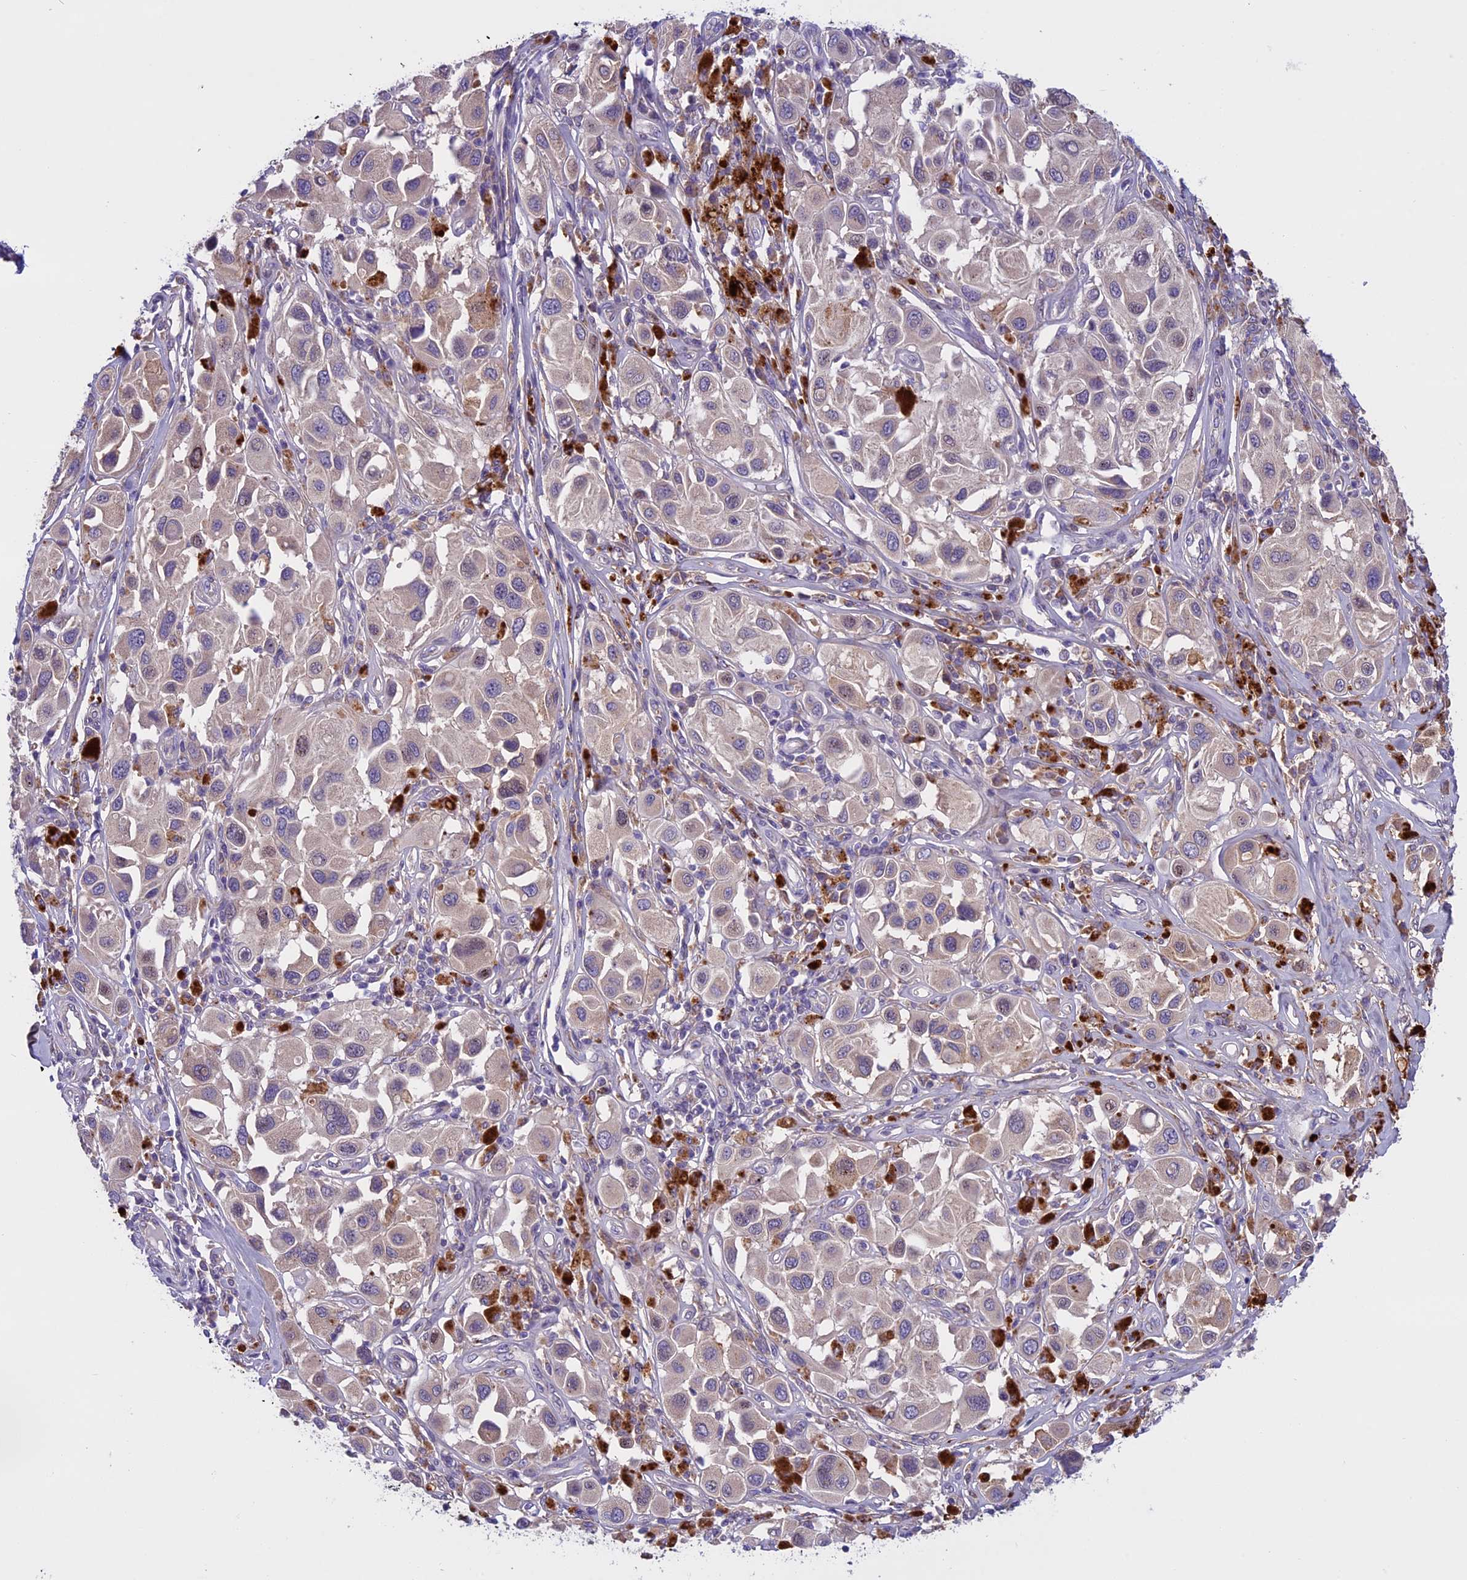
{"staining": {"intensity": "weak", "quantity": "<25%", "location": "cytoplasmic/membranous"}, "tissue": "melanoma", "cell_type": "Tumor cells", "image_type": "cancer", "snomed": [{"axis": "morphology", "description": "Malignant melanoma, Metastatic site"}, {"axis": "topography", "description": "Skin"}], "caption": "This is an immunohistochemistry (IHC) micrograph of human malignant melanoma (metastatic site). There is no staining in tumor cells.", "gene": "DCTN5", "patient": {"sex": "male", "age": 41}}